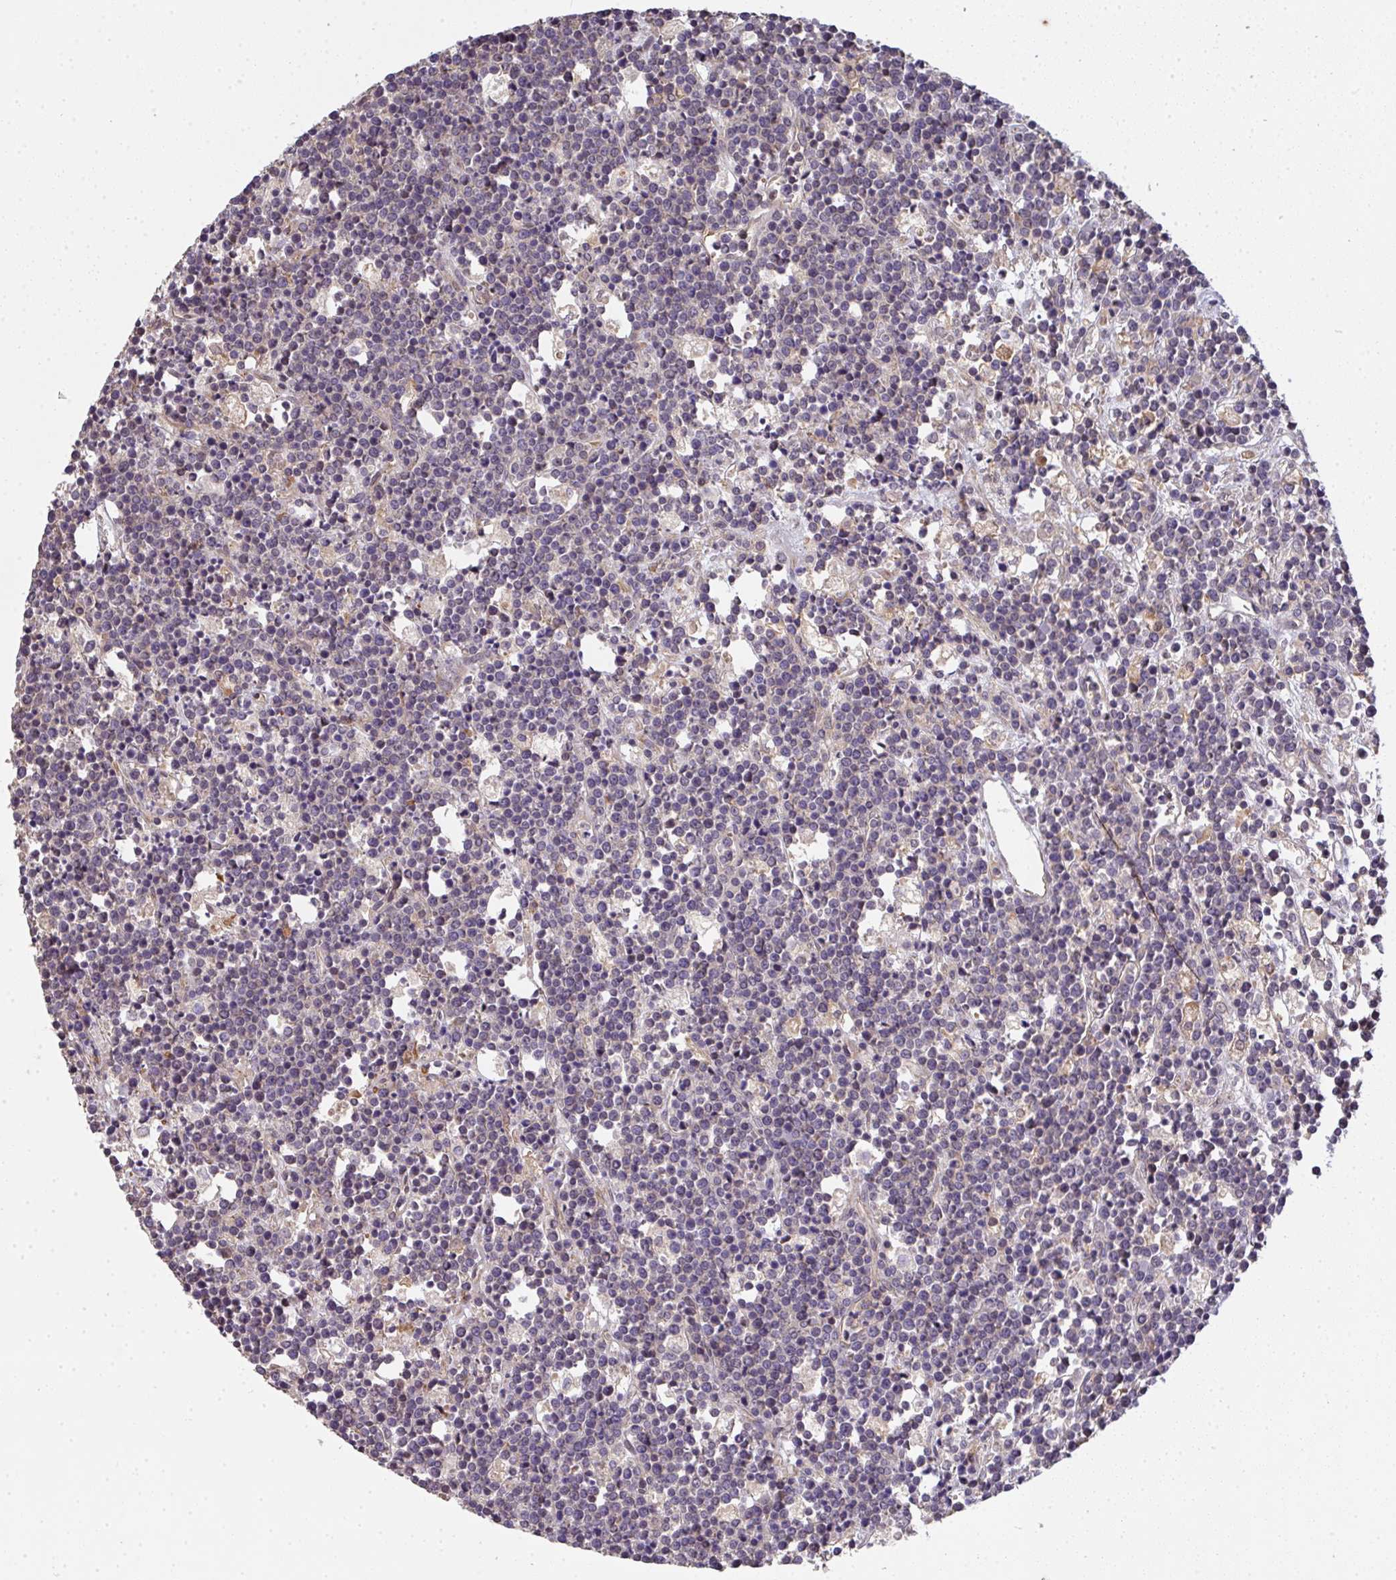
{"staining": {"intensity": "negative", "quantity": "none", "location": "none"}, "tissue": "lymphoma", "cell_type": "Tumor cells", "image_type": "cancer", "snomed": [{"axis": "morphology", "description": "Malignant lymphoma, non-Hodgkin's type, High grade"}, {"axis": "topography", "description": "Ovary"}], "caption": "A high-resolution photomicrograph shows immunohistochemistry staining of malignant lymphoma, non-Hodgkin's type (high-grade), which reveals no significant staining in tumor cells.", "gene": "EEF1AKMT1", "patient": {"sex": "female", "age": 56}}